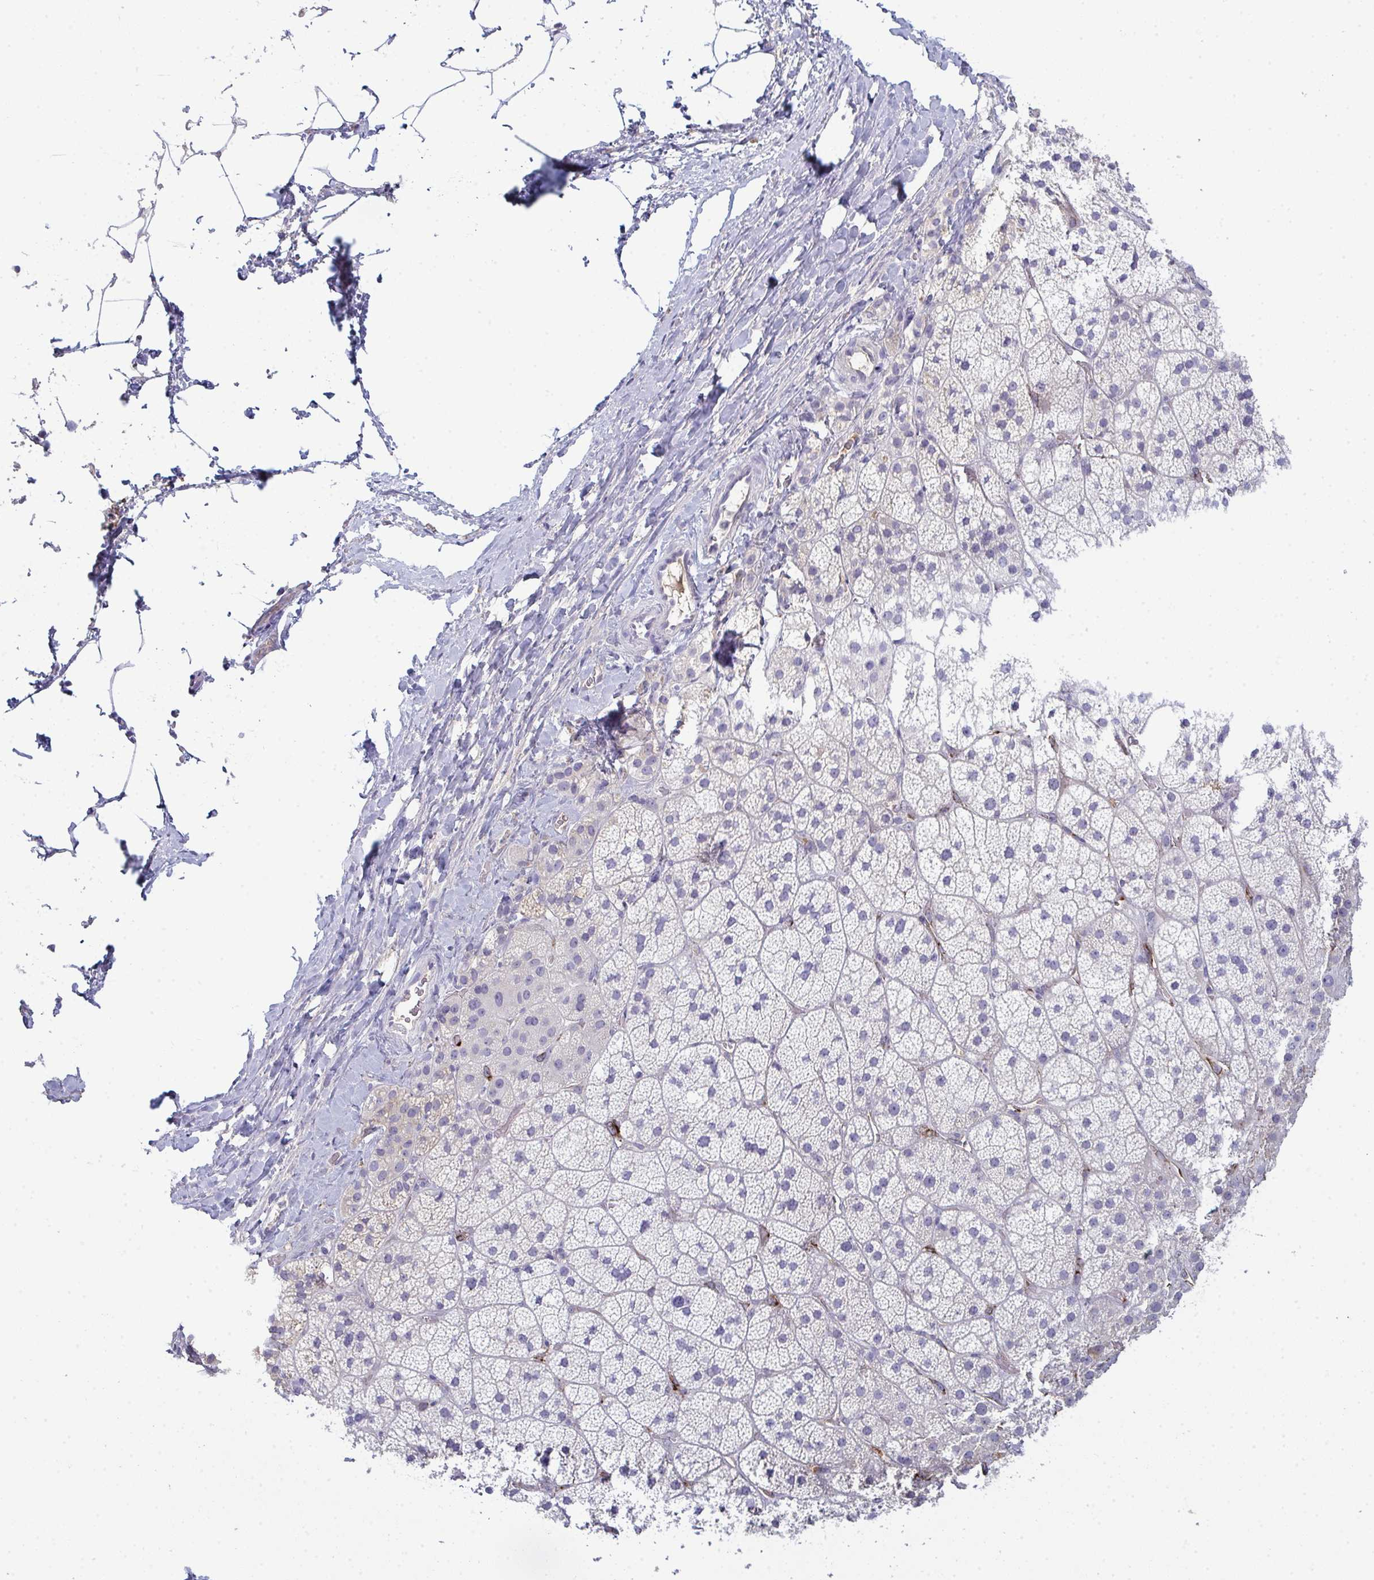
{"staining": {"intensity": "negative", "quantity": "none", "location": "none"}, "tissue": "adrenal gland", "cell_type": "Glandular cells", "image_type": "normal", "snomed": [{"axis": "morphology", "description": "Normal tissue, NOS"}, {"axis": "topography", "description": "Adrenal gland"}], "caption": "High power microscopy photomicrograph of an immunohistochemistry (IHC) image of normal adrenal gland, revealing no significant positivity in glandular cells.", "gene": "ADAM21", "patient": {"sex": "male", "age": 57}}